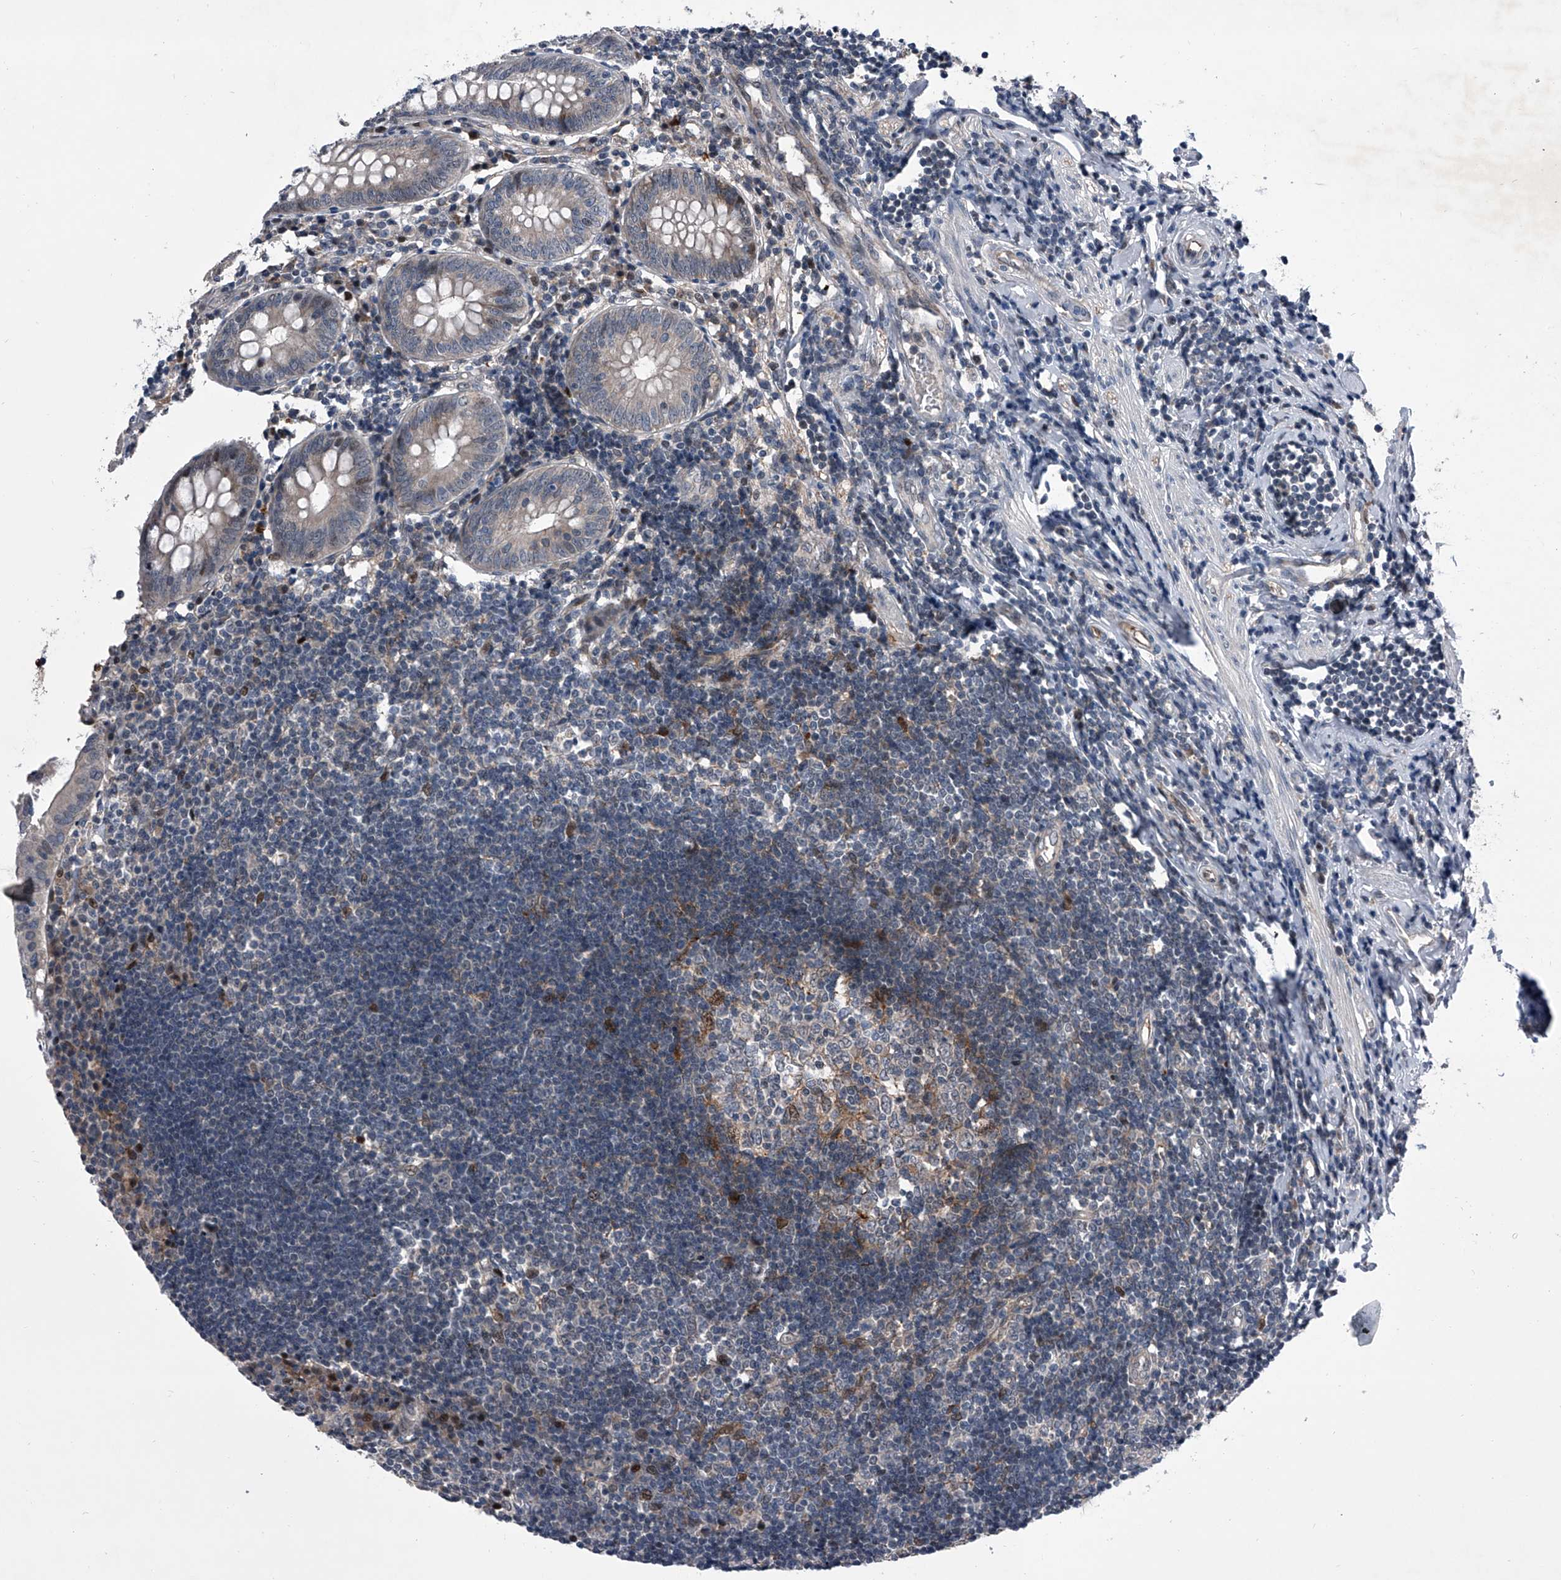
{"staining": {"intensity": "weak", "quantity": "25%-75%", "location": "cytoplasmic/membranous"}, "tissue": "appendix", "cell_type": "Glandular cells", "image_type": "normal", "snomed": [{"axis": "morphology", "description": "Normal tissue, NOS"}, {"axis": "topography", "description": "Appendix"}], "caption": "Appendix stained with DAB immunohistochemistry (IHC) displays low levels of weak cytoplasmic/membranous positivity in approximately 25%-75% of glandular cells.", "gene": "ELK4", "patient": {"sex": "female", "age": 54}}